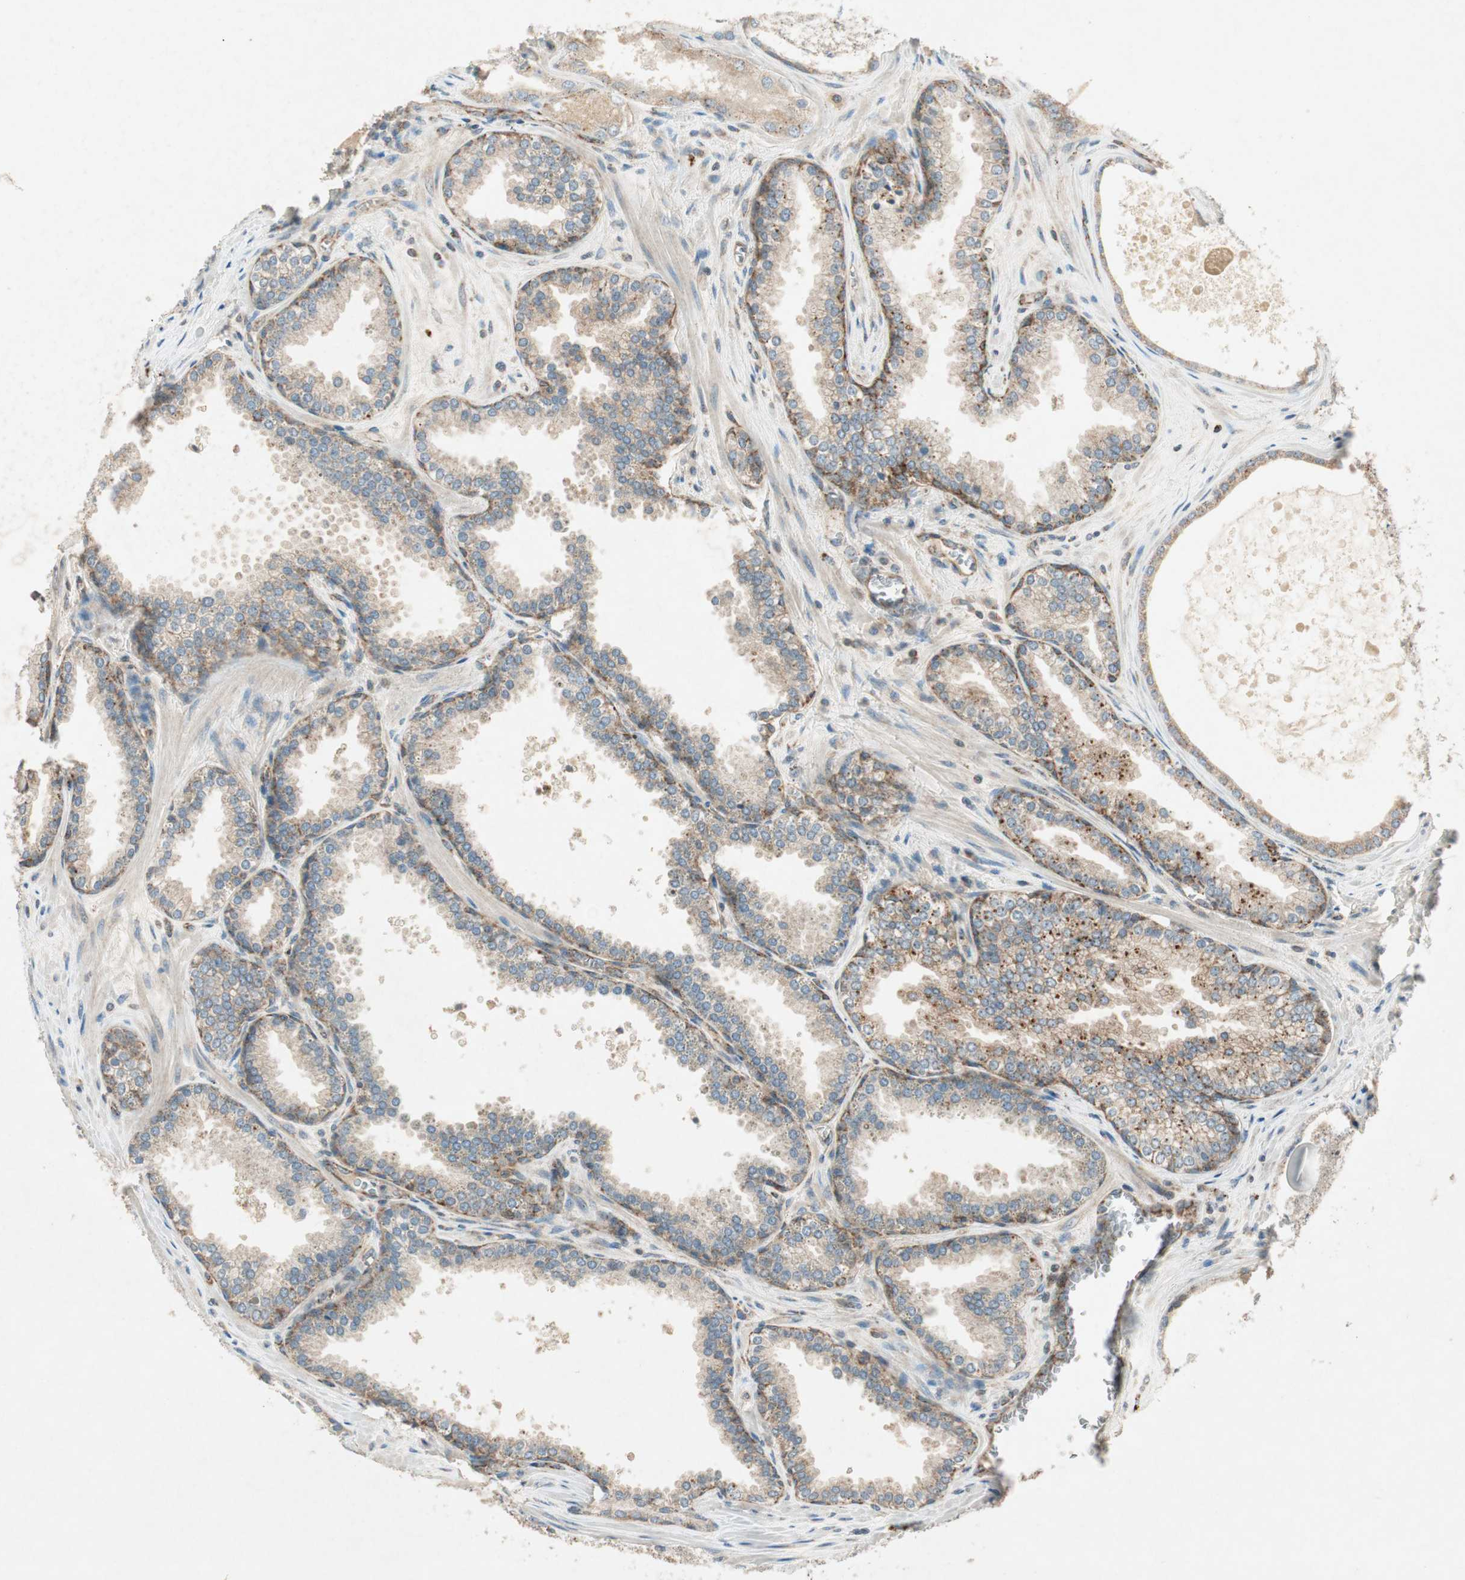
{"staining": {"intensity": "strong", "quantity": ">75%", "location": "cytoplasmic/membranous"}, "tissue": "prostate cancer", "cell_type": "Tumor cells", "image_type": "cancer", "snomed": [{"axis": "morphology", "description": "Adenocarcinoma, Low grade"}, {"axis": "topography", "description": "Prostate"}], "caption": "Strong cytoplasmic/membranous protein expression is present in approximately >75% of tumor cells in prostate adenocarcinoma (low-grade).", "gene": "CHADL", "patient": {"sex": "male", "age": 60}}